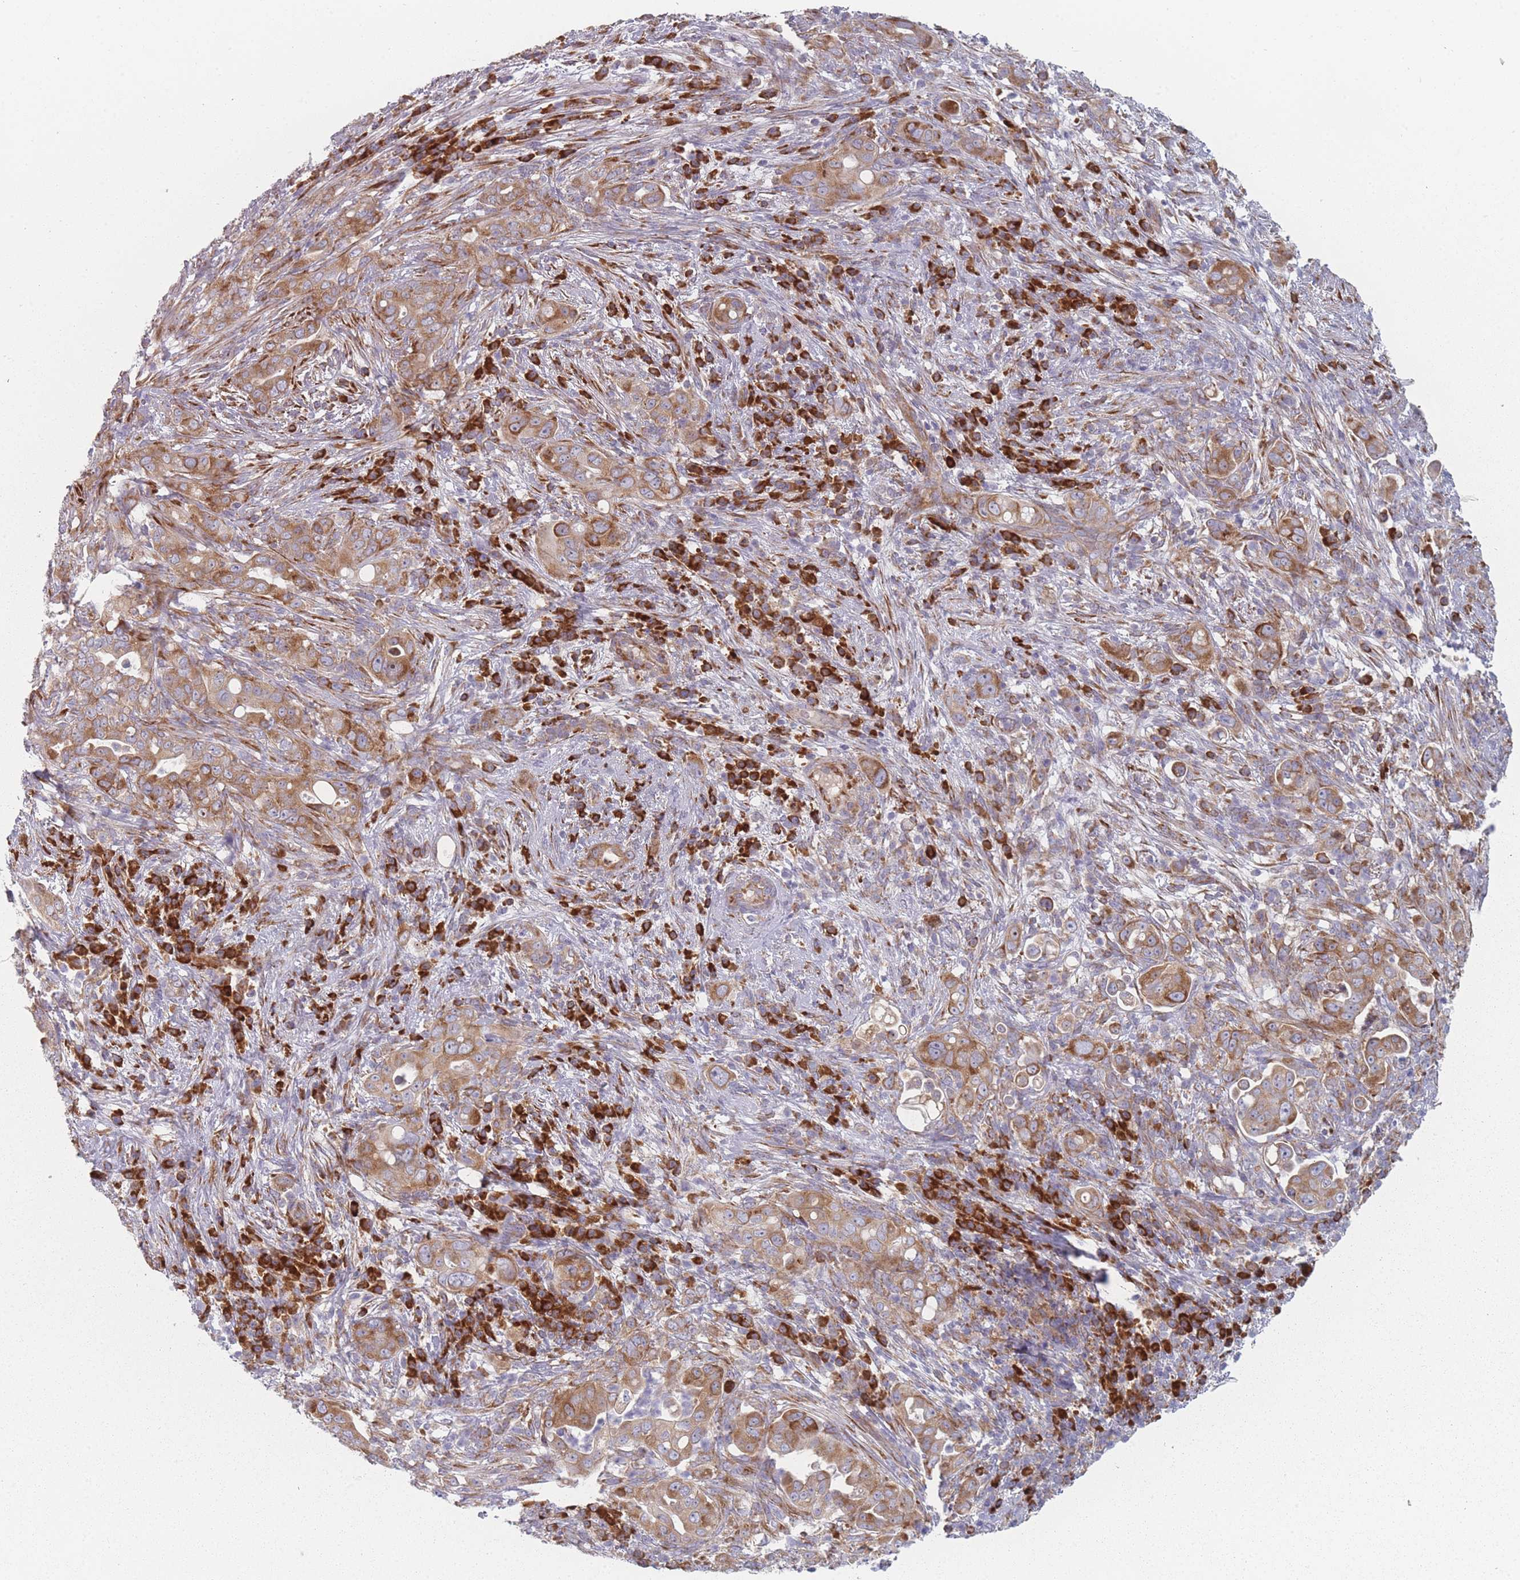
{"staining": {"intensity": "moderate", "quantity": ">75%", "location": "cytoplasmic/membranous"}, "tissue": "pancreatic cancer", "cell_type": "Tumor cells", "image_type": "cancer", "snomed": [{"axis": "morphology", "description": "Adenocarcinoma, NOS"}, {"axis": "topography", "description": "Pancreas"}], "caption": "This histopathology image displays IHC staining of human pancreatic adenocarcinoma, with medium moderate cytoplasmic/membranous expression in approximately >75% of tumor cells.", "gene": "CACNG5", "patient": {"sex": "female", "age": 63}}